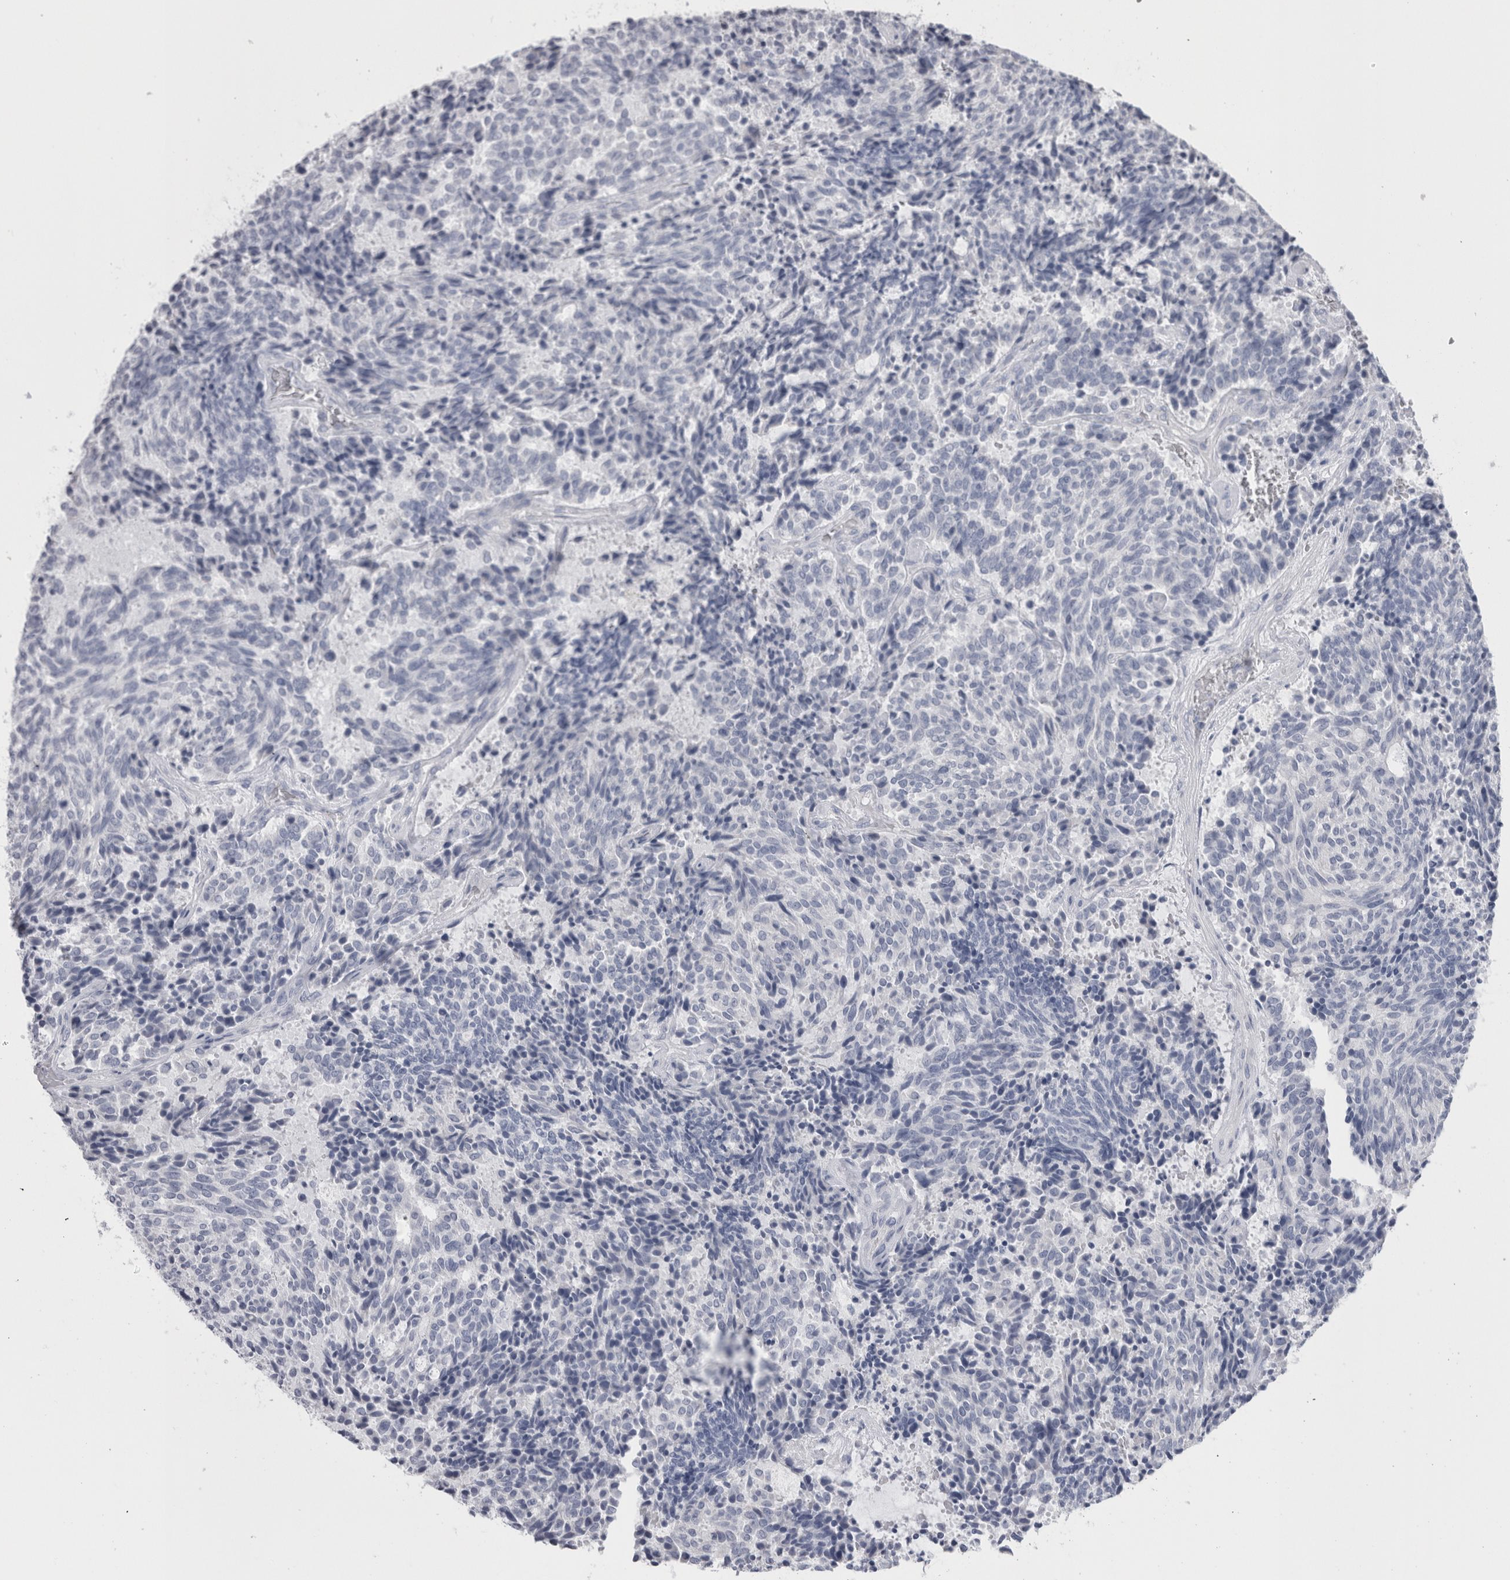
{"staining": {"intensity": "negative", "quantity": "none", "location": "none"}, "tissue": "carcinoid", "cell_type": "Tumor cells", "image_type": "cancer", "snomed": [{"axis": "morphology", "description": "Carcinoid, malignant, NOS"}, {"axis": "topography", "description": "Pancreas"}], "caption": "IHC of carcinoid demonstrates no staining in tumor cells.", "gene": "MSMB", "patient": {"sex": "female", "age": 54}}